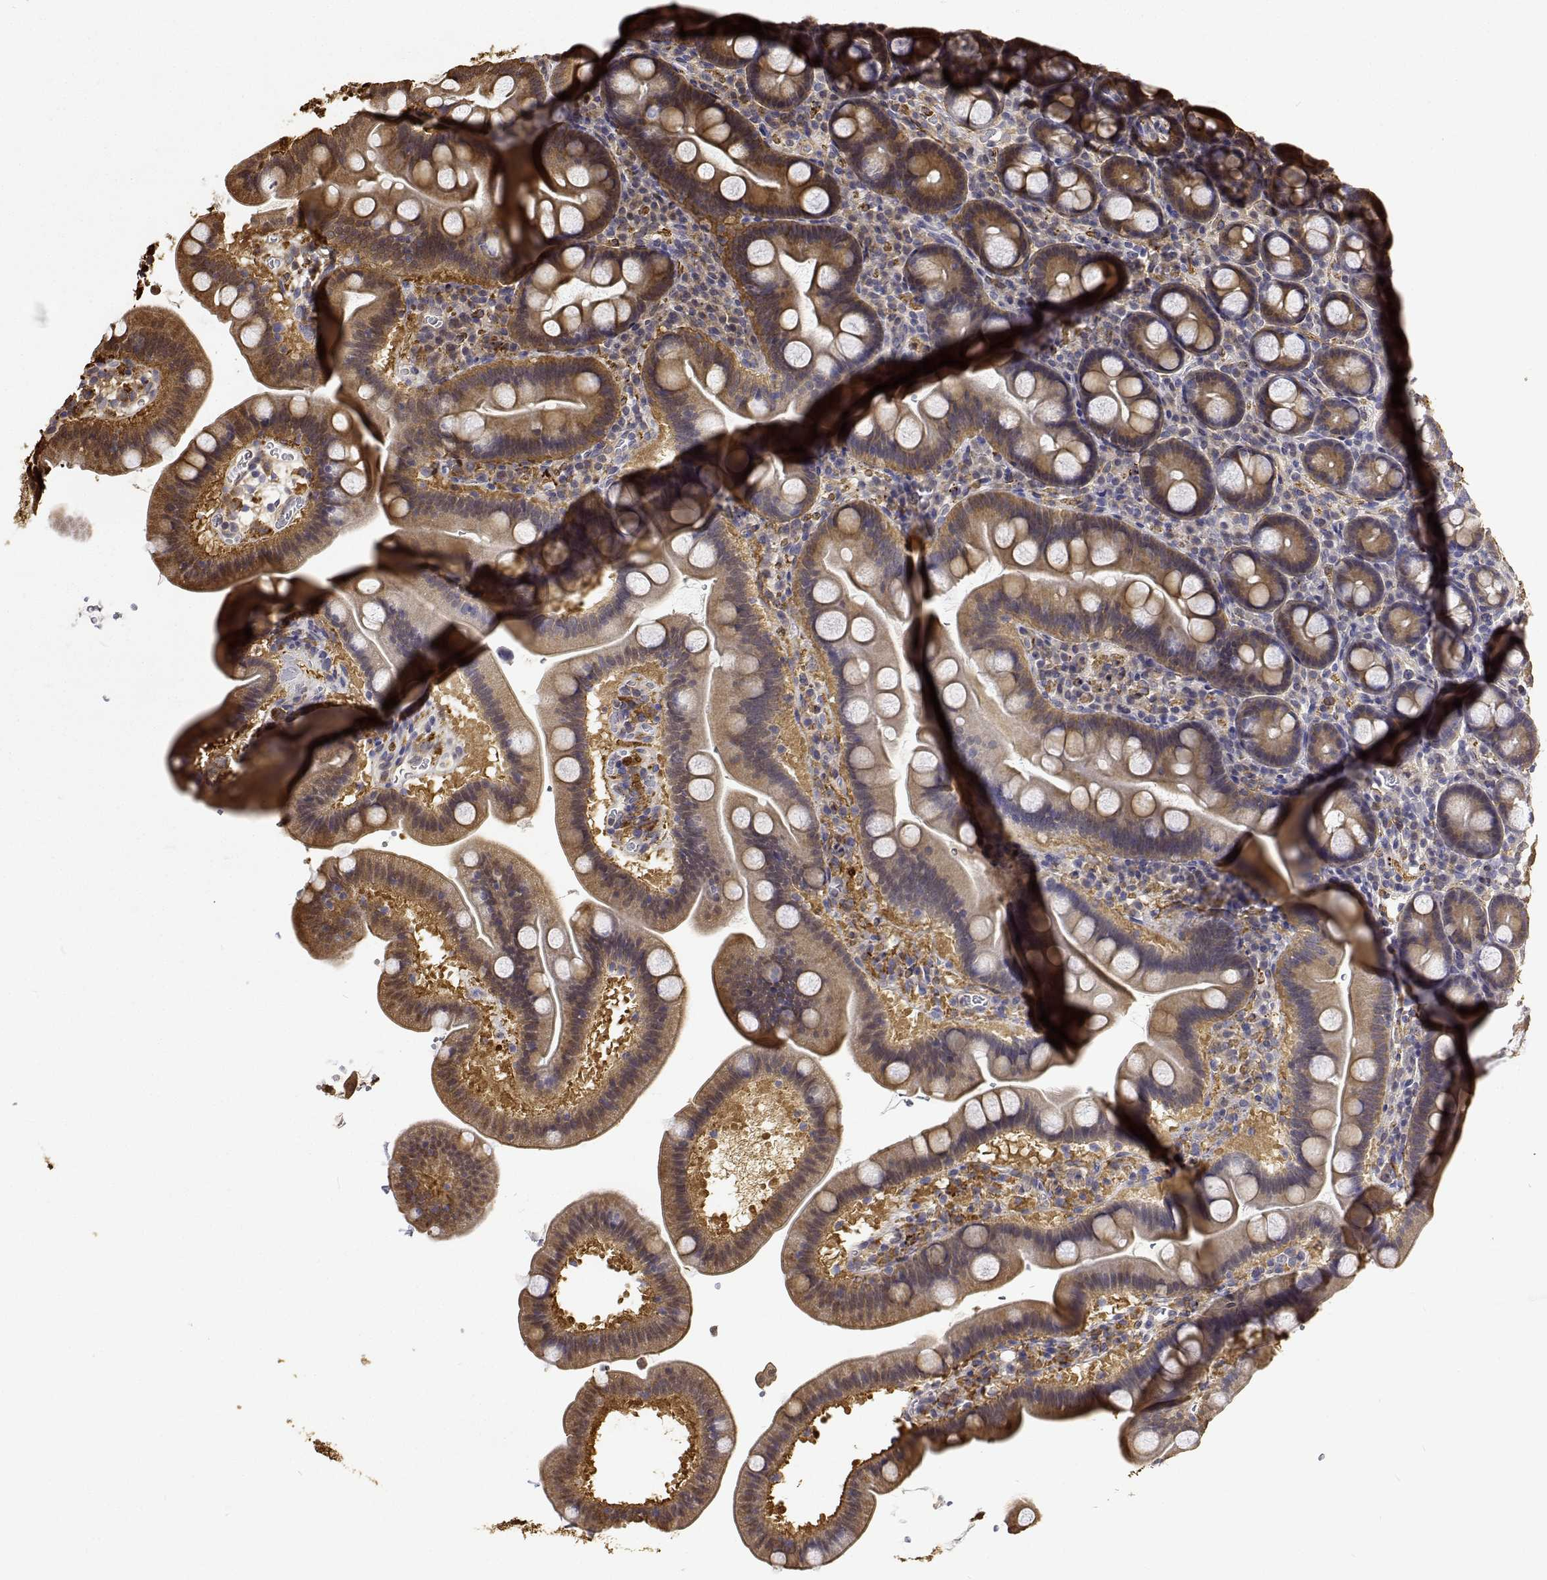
{"staining": {"intensity": "moderate", "quantity": ">75%", "location": "cytoplasmic/membranous,nuclear"}, "tissue": "duodenum", "cell_type": "Glandular cells", "image_type": "normal", "snomed": [{"axis": "morphology", "description": "Normal tissue, NOS"}, {"axis": "topography", "description": "Duodenum"}], "caption": "Normal duodenum reveals moderate cytoplasmic/membranous,nuclear expression in approximately >75% of glandular cells The staining was performed using DAB to visualize the protein expression in brown, while the nuclei were stained in blue with hematoxylin (Magnification: 20x)..", "gene": "PCID2", "patient": {"sex": "male", "age": 59}}